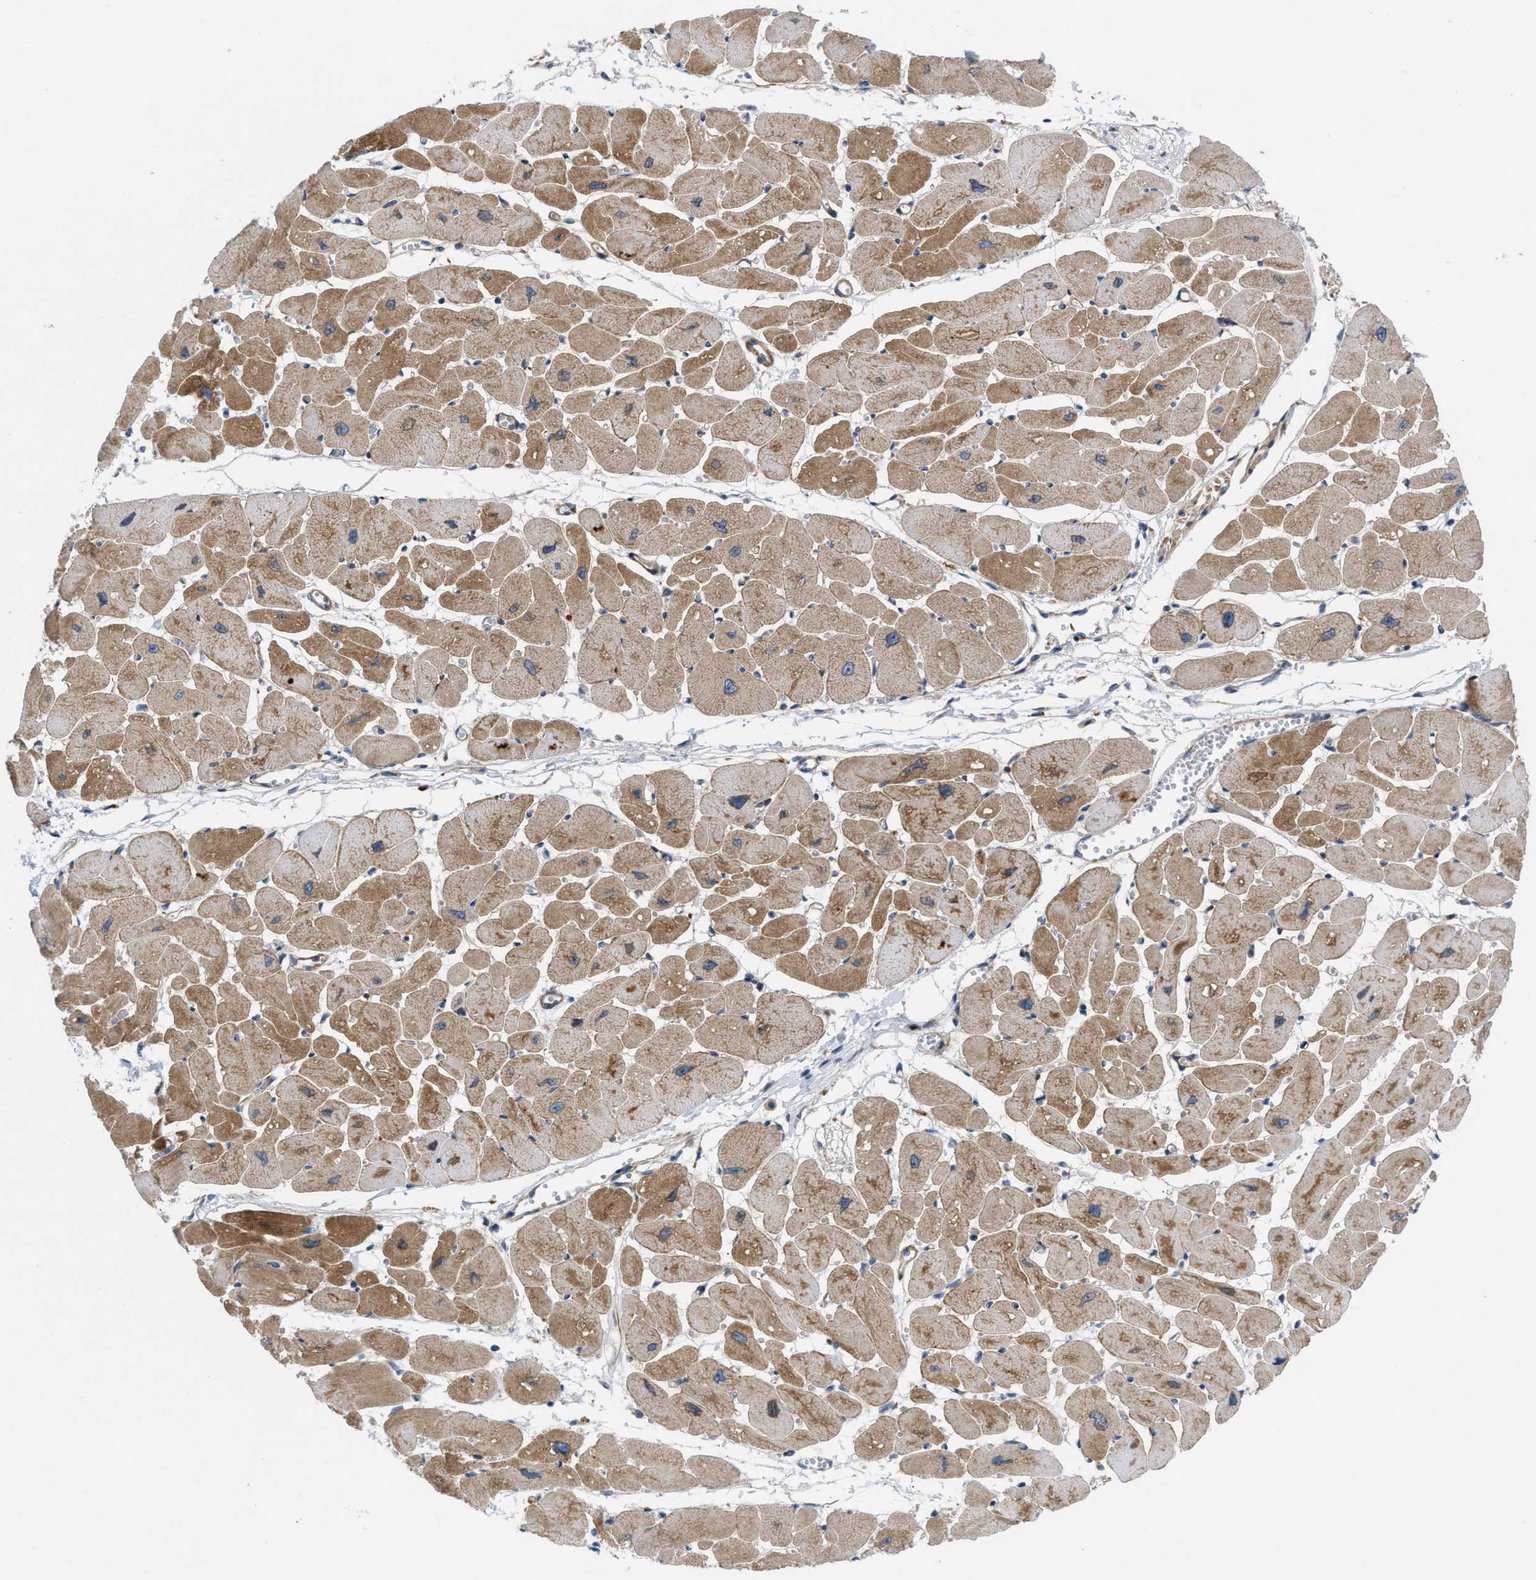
{"staining": {"intensity": "moderate", "quantity": ">75%", "location": "cytoplasmic/membranous"}, "tissue": "heart muscle", "cell_type": "Cardiomyocytes", "image_type": "normal", "snomed": [{"axis": "morphology", "description": "Normal tissue, NOS"}, {"axis": "topography", "description": "Heart"}], "caption": "Approximately >75% of cardiomyocytes in normal human heart muscle demonstrate moderate cytoplasmic/membranous protein positivity as visualized by brown immunohistochemical staining.", "gene": "CYB5D1", "patient": {"sex": "female", "age": 54}}